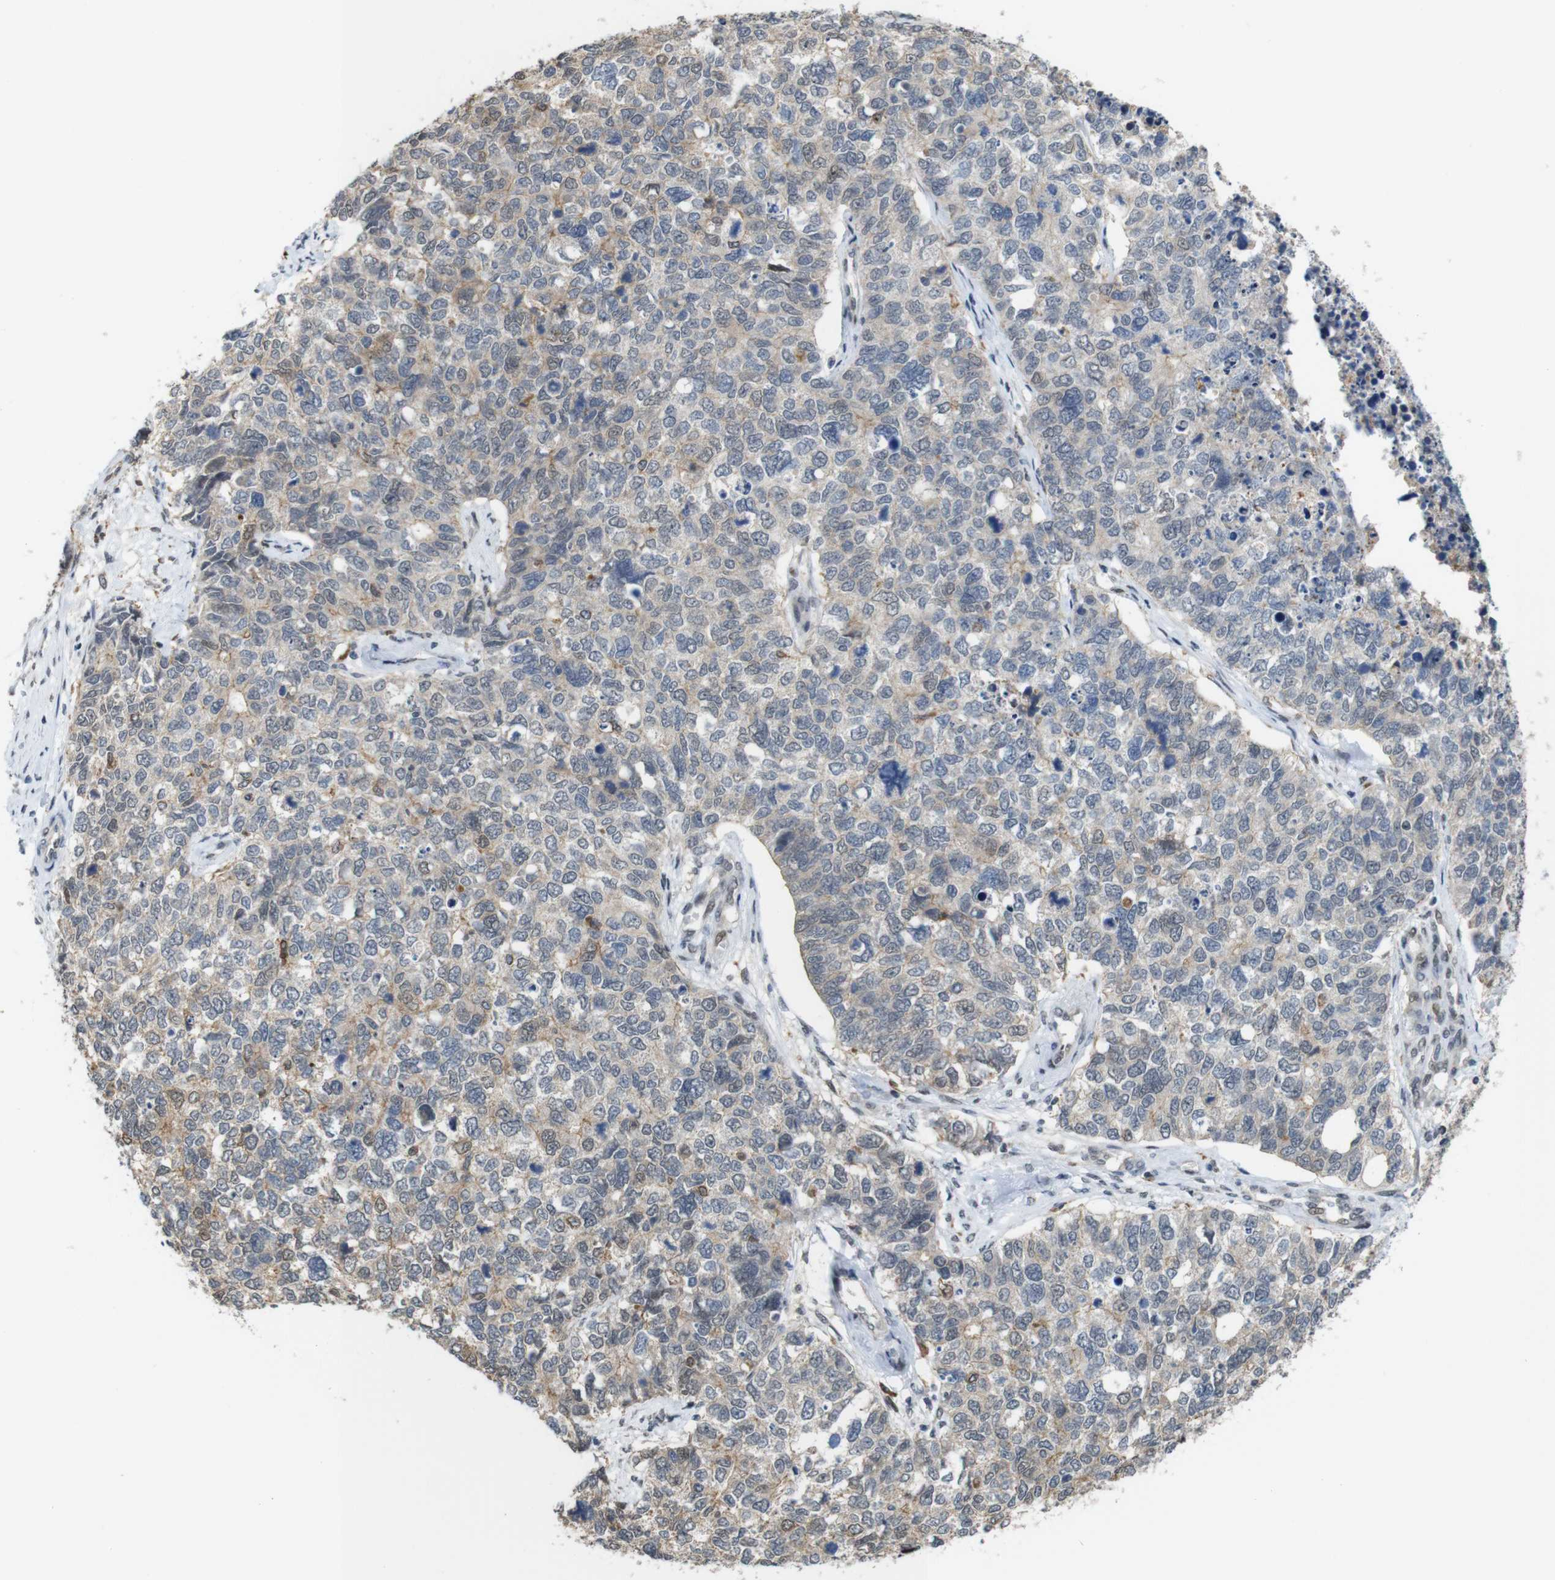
{"staining": {"intensity": "moderate", "quantity": "<25%", "location": "cytoplasmic/membranous,nuclear"}, "tissue": "cervical cancer", "cell_type": "Tumor cells", "image_type": "cancer", "snomed": [{"axis": "morphology", "description": "Squamous cell carcinoma, NOS"}, {"axis": "topography", "description": "Cervix"}], "caption": "Protein staining demonstrates moderate cytoplasmic/membranous and nuclear staining in approximately <25% of tumor cells in cervical squamous cell carcinoma. Nuclei are stained in blue.", "gene": "PNMA8A", "patient": {"sex": "female", "age": 63}}